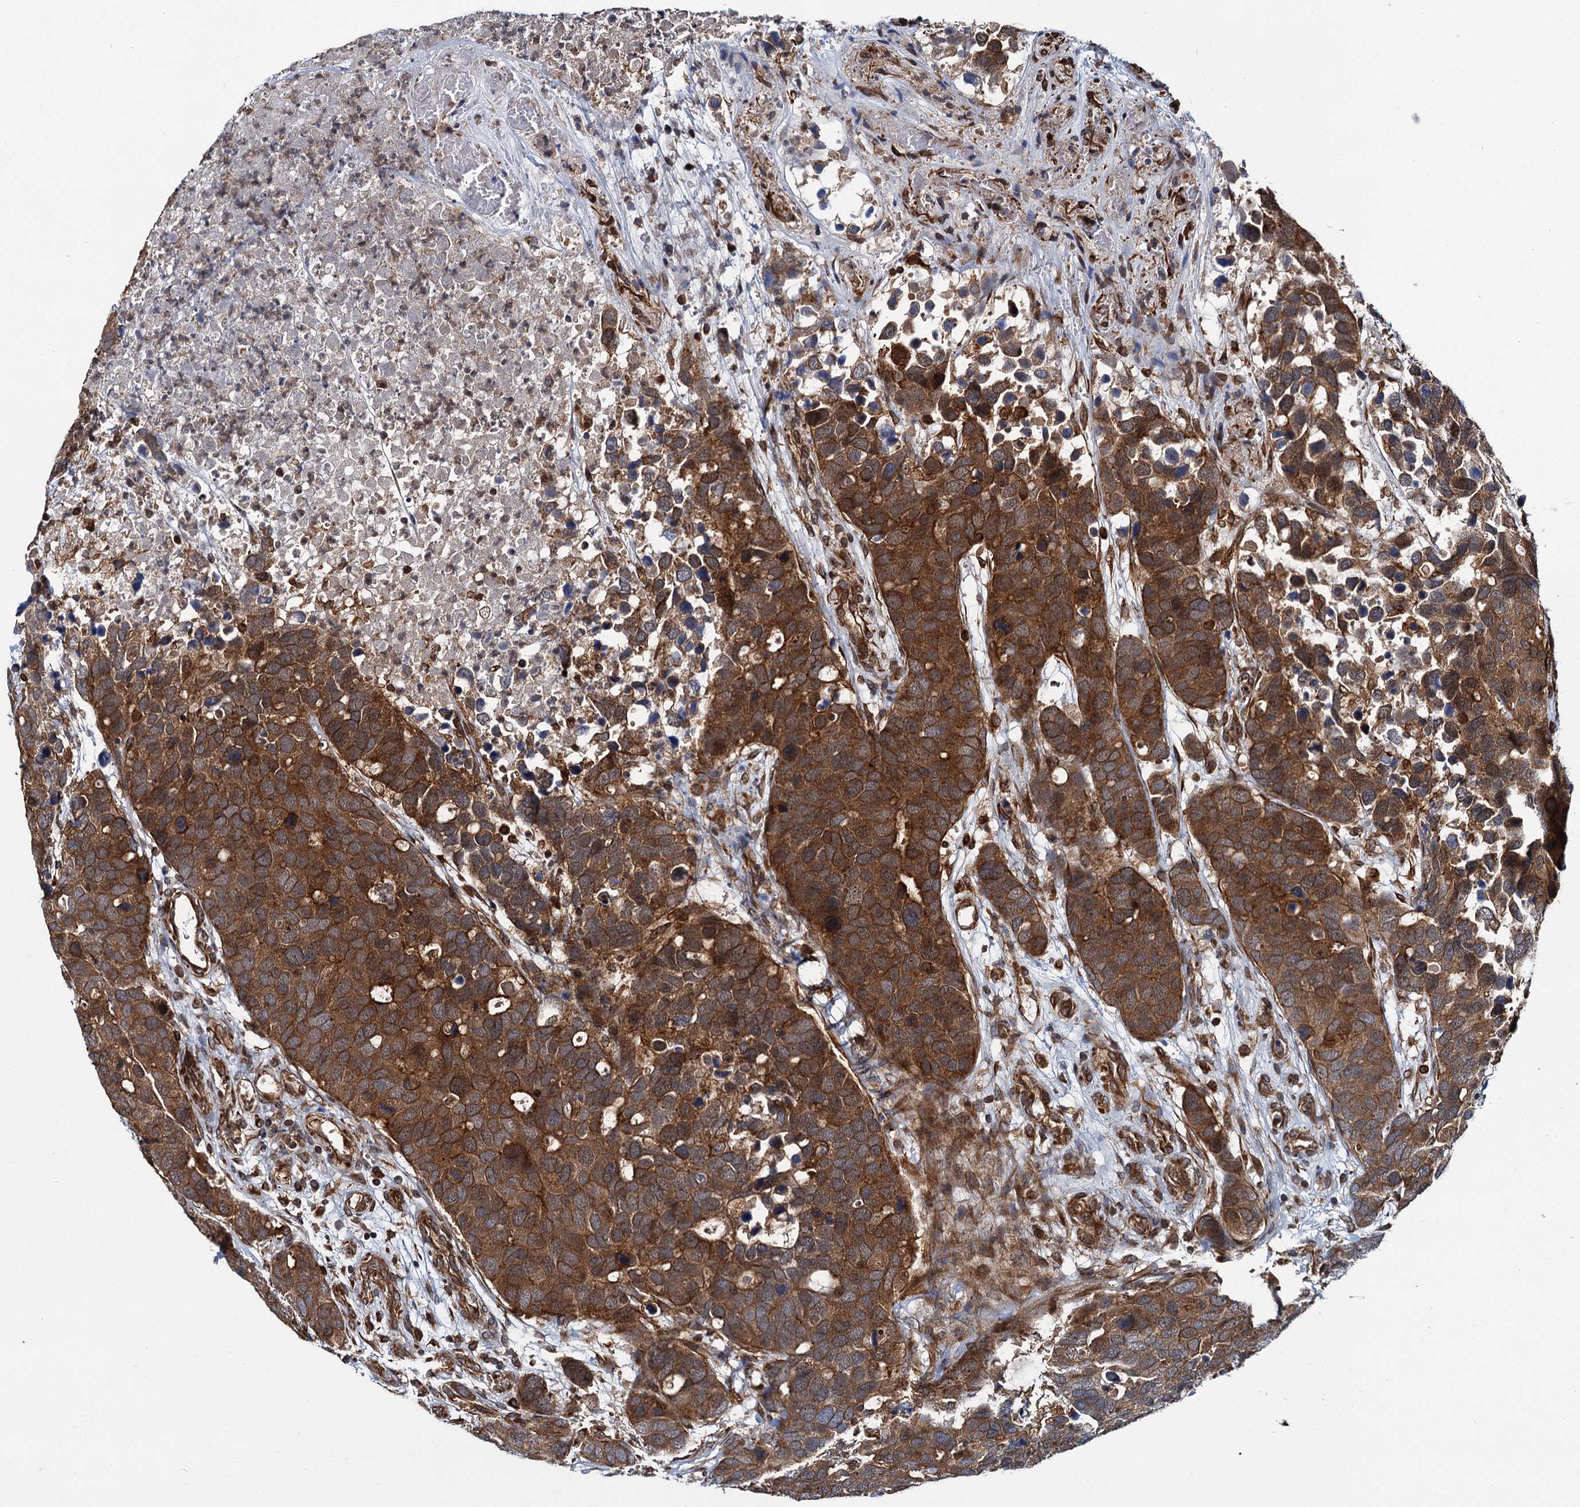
{"staining": {"intensity": "moderate", "quantity": ">75%", "location": "cytoplasmic/membranous"}, "tissue": "breast cancer", "cell_type": "Tumor cells", "image_type": "cancer", "snomed": [{"axis": "morphology", "description": "Duct carcinoma"}, {"axis": "topography", "description": "Breast"}], "caption": "A brown stain labels moderate cytoplasmic/membranous positivity of a protein in breast cancer (intraductal carcinoma) tumor cells. The staining is performed using DAB brown chromogen to label protein expression. The nuclei are counter-stained blue using hematoxylin.", "gene": "ZFYVE19", "patient": {"sex": "female", "age": 83}}